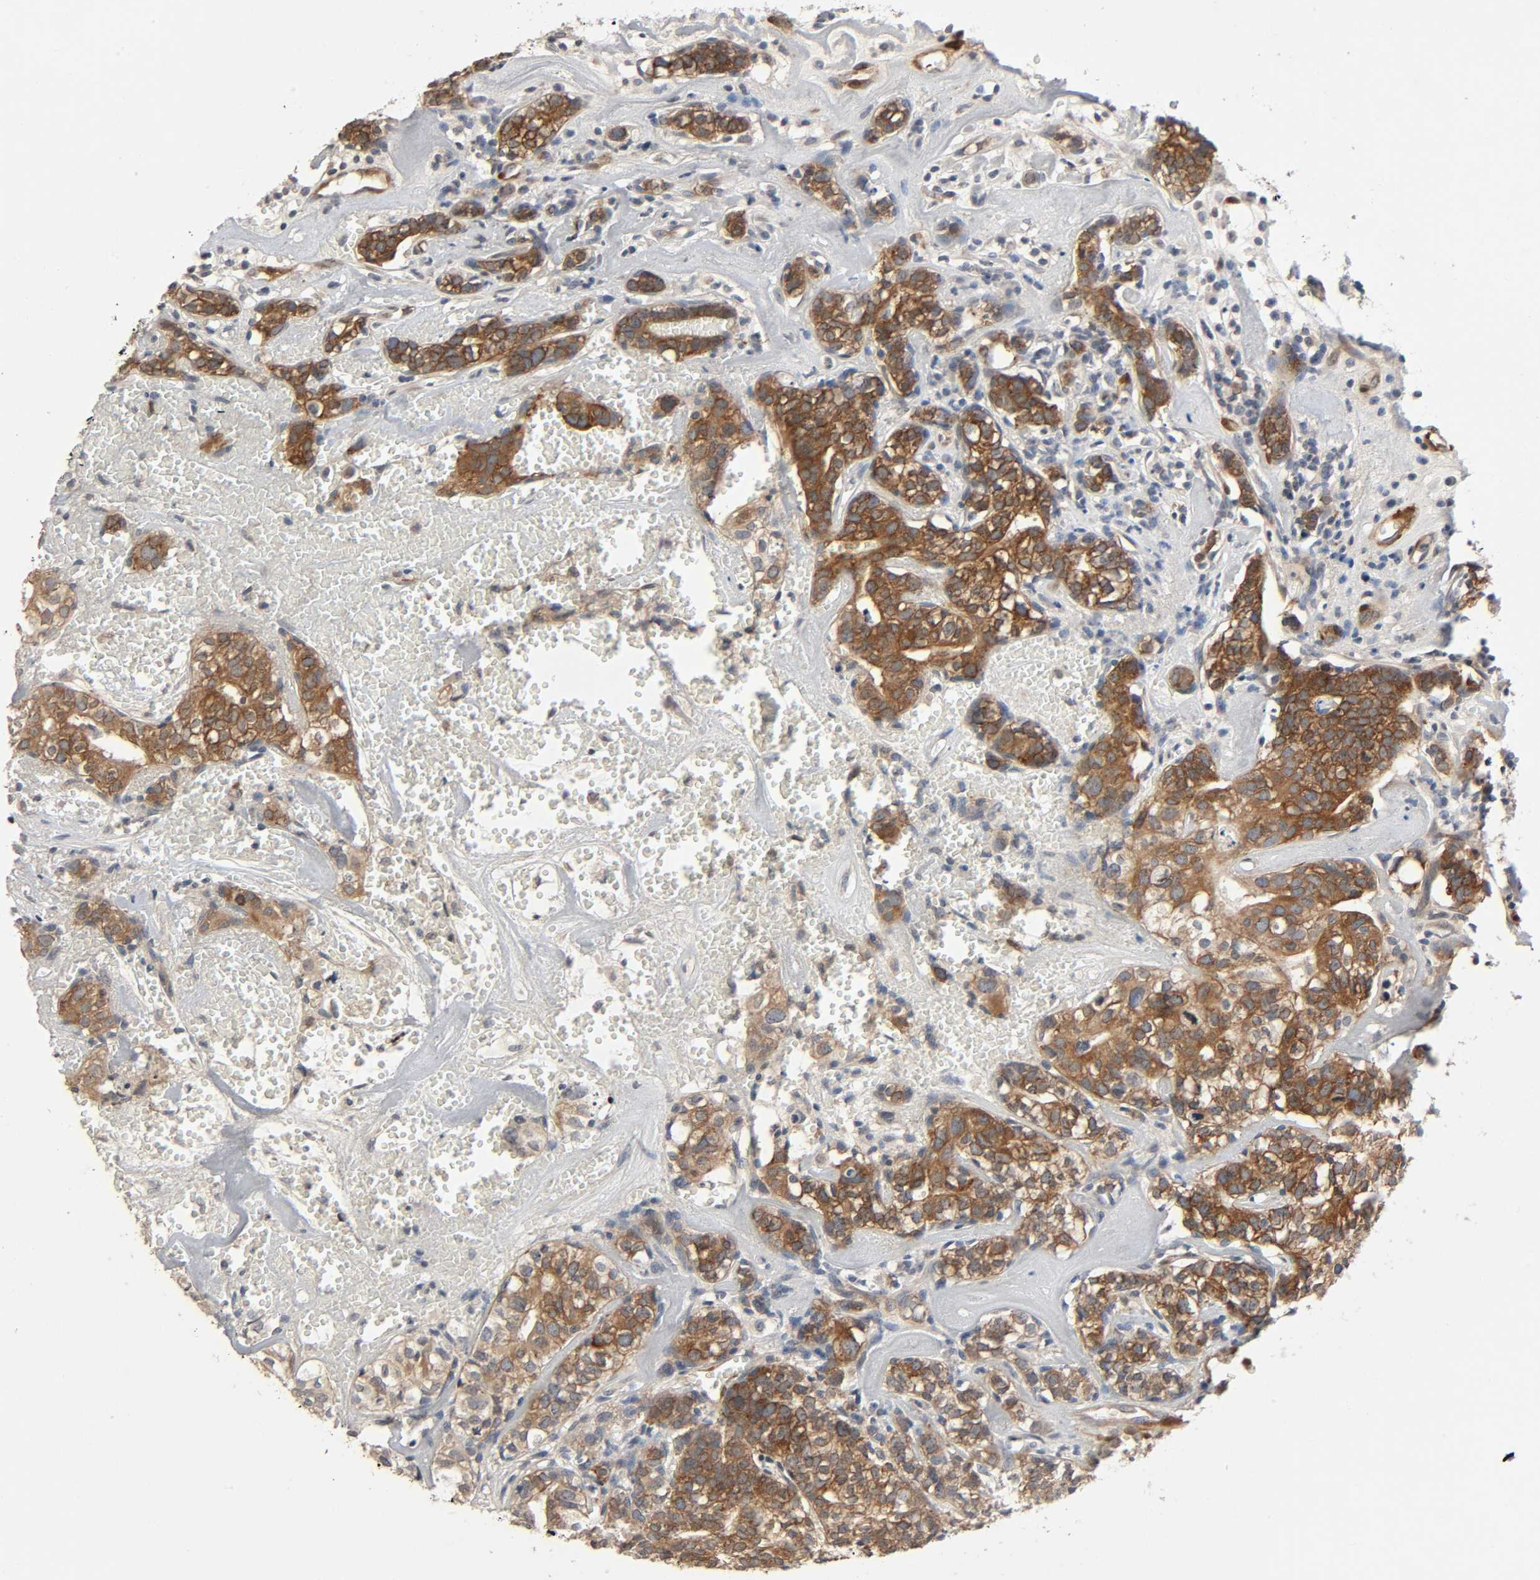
{"staining": {"intensity": "strong", "quantity": "25%-75%", "location": "cytoplasmic/membranous"}, "tissue": "head and neck cancer", "cell_type": "Tumor cells", "image_type": "cancer", "snomed": [{"axis": "morphology", "description": "Adenocarcinoma, NOS"}, {"axis": "topography", "description": "Salivary gland"}, {"axis": "topography", "description": "Head-Neck"}], "caption": "Strong cytoplasmic/membranous positivity for a protein is appreciated in about 25%-75% of tumor cells of head and neck cancer (adenocarcinoma) using IHC.", "gene": "PTK2", "patient": {"sex": "female", "age": 65}}